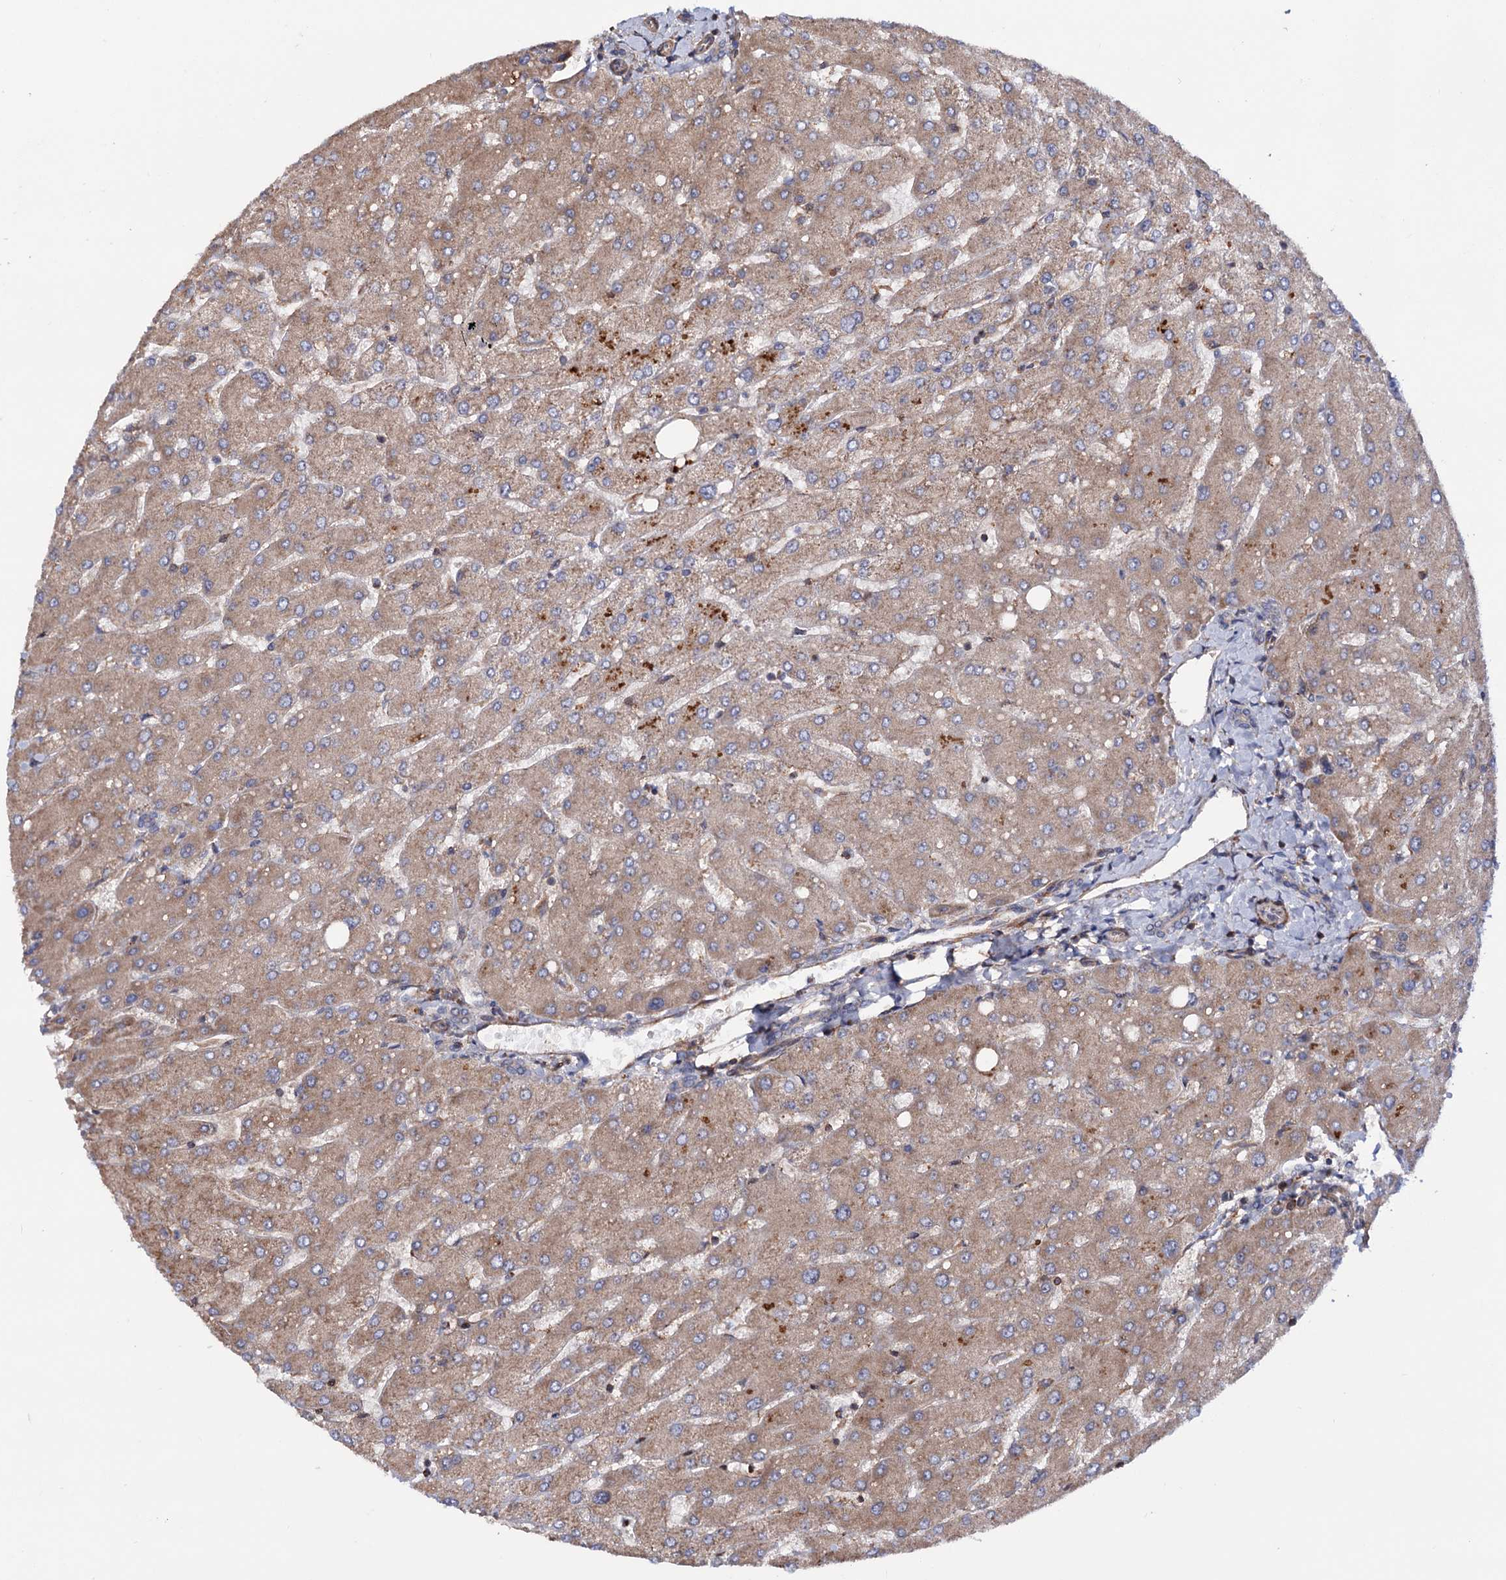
{"staining": {"intensity": "weak", "quantity": "25%-75%", "location": "cytoplasmic/membranous"}, "tissue": "liver", "cell_type": "Cholangiocytes", "image_type": "normal", "snomed": [{"axis": "morphology", "description": "Normal tissue, NOS"}, {"axis": "topography", "description": "Liver"}], "caption": "Immunohistochemistry micrograph of normal liver stained for a protein (brown), which demonstrates low levels of weak cytoplasmic/membranous expression in about 25%-75% of cholangiocytes.", "gene": "FERMT2", "patient": {"sex": "male", "age": 55}}